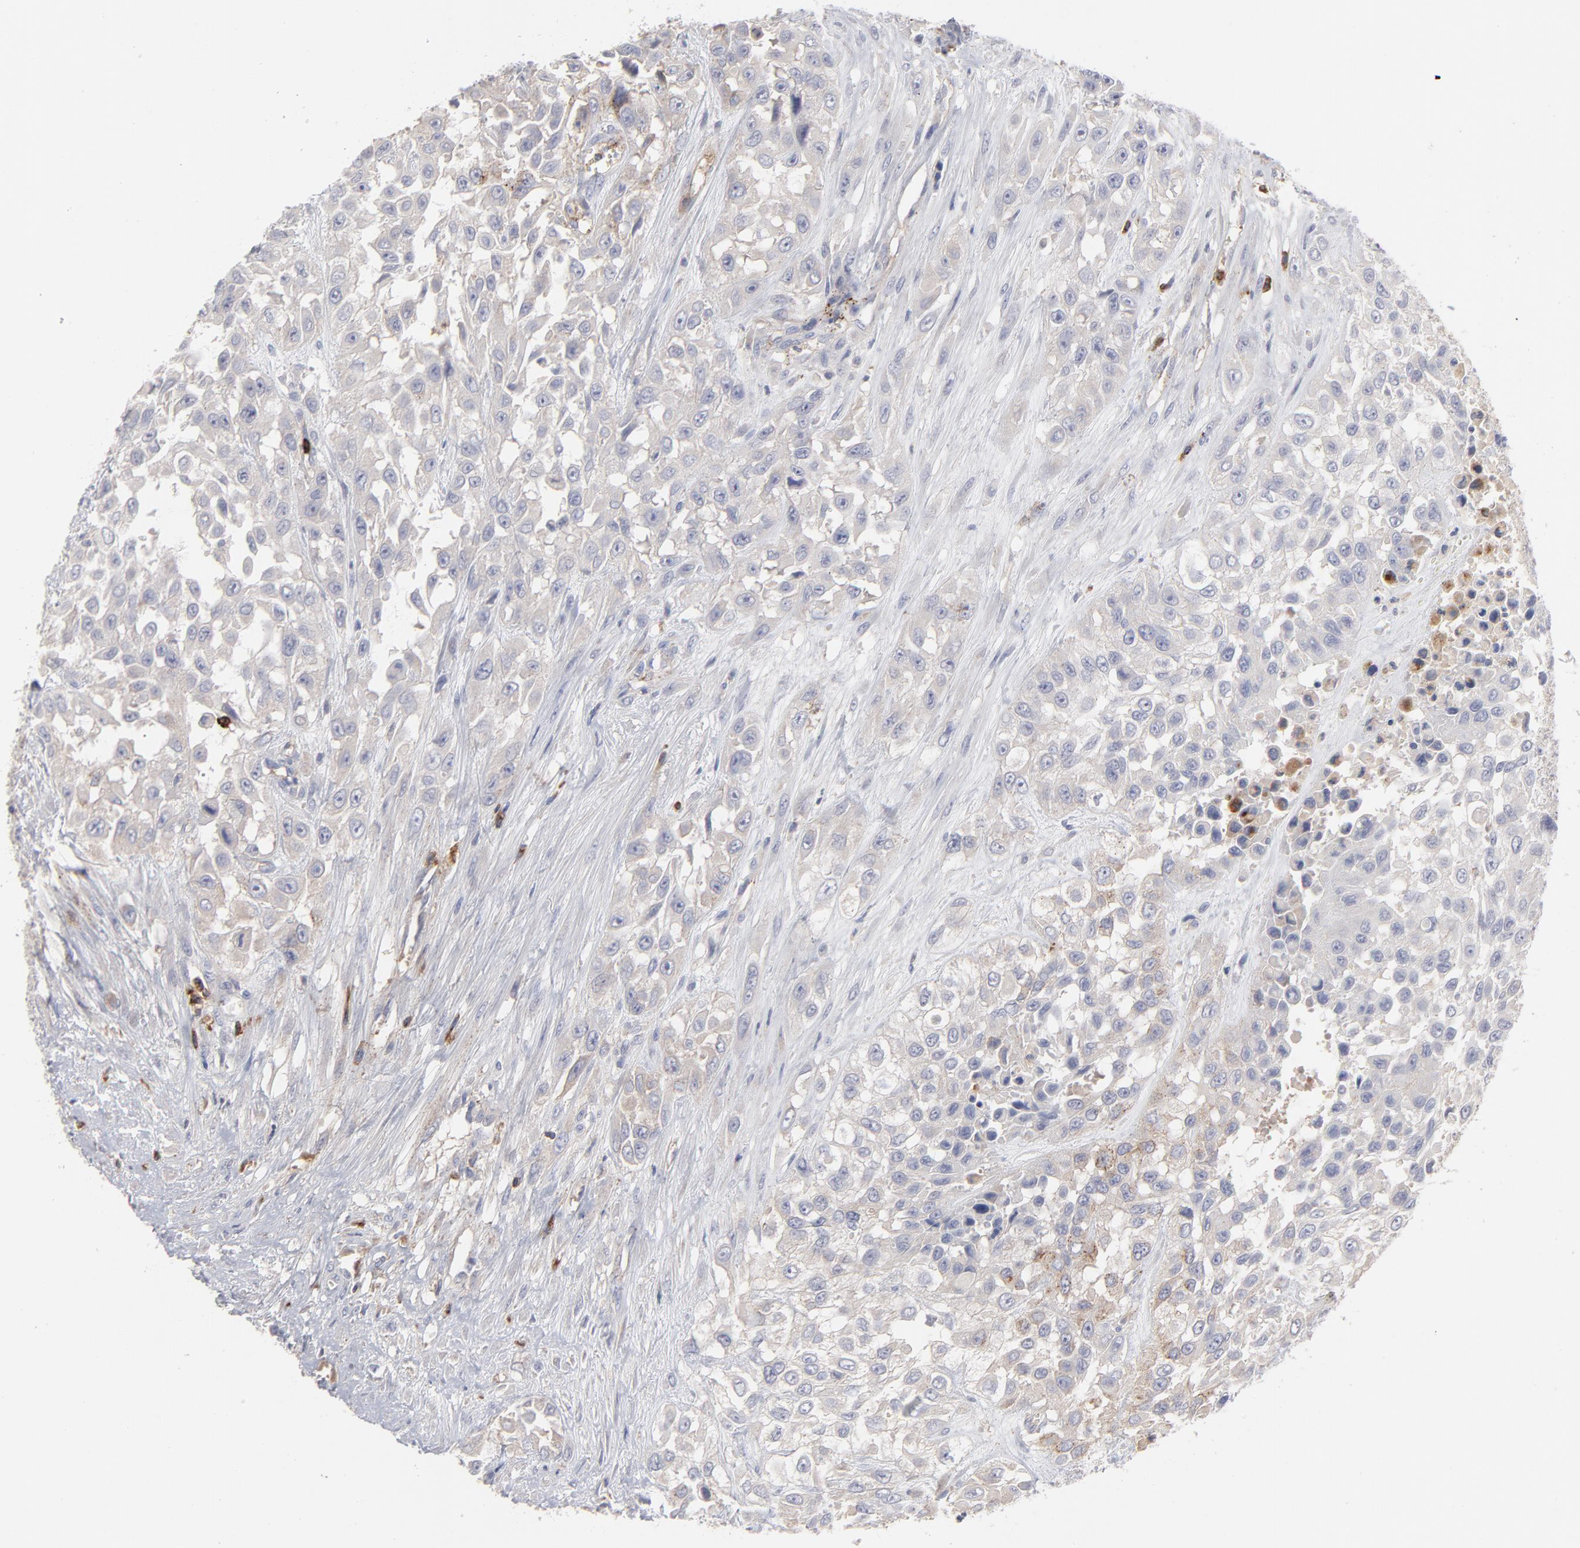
{"staining": {"intensity": "negative", "quantity": "none", "location": "none"}, "tissue": "urothelial cancer", "cell_type": "Tumor cells", "image_type": "cancer", "snomed": [{"axis": "morphology", "description": "Urothelial carcinoma, High grade"}, {"axis": "topography", "description": "Urinary bladder"}], "caption": "High-grade urothelial carcinoma was stained to show a protein in brown. There is no significant staining in tumor cells.", "gene": "CCR3", "patient": {"sex": "male", "age": 57}}